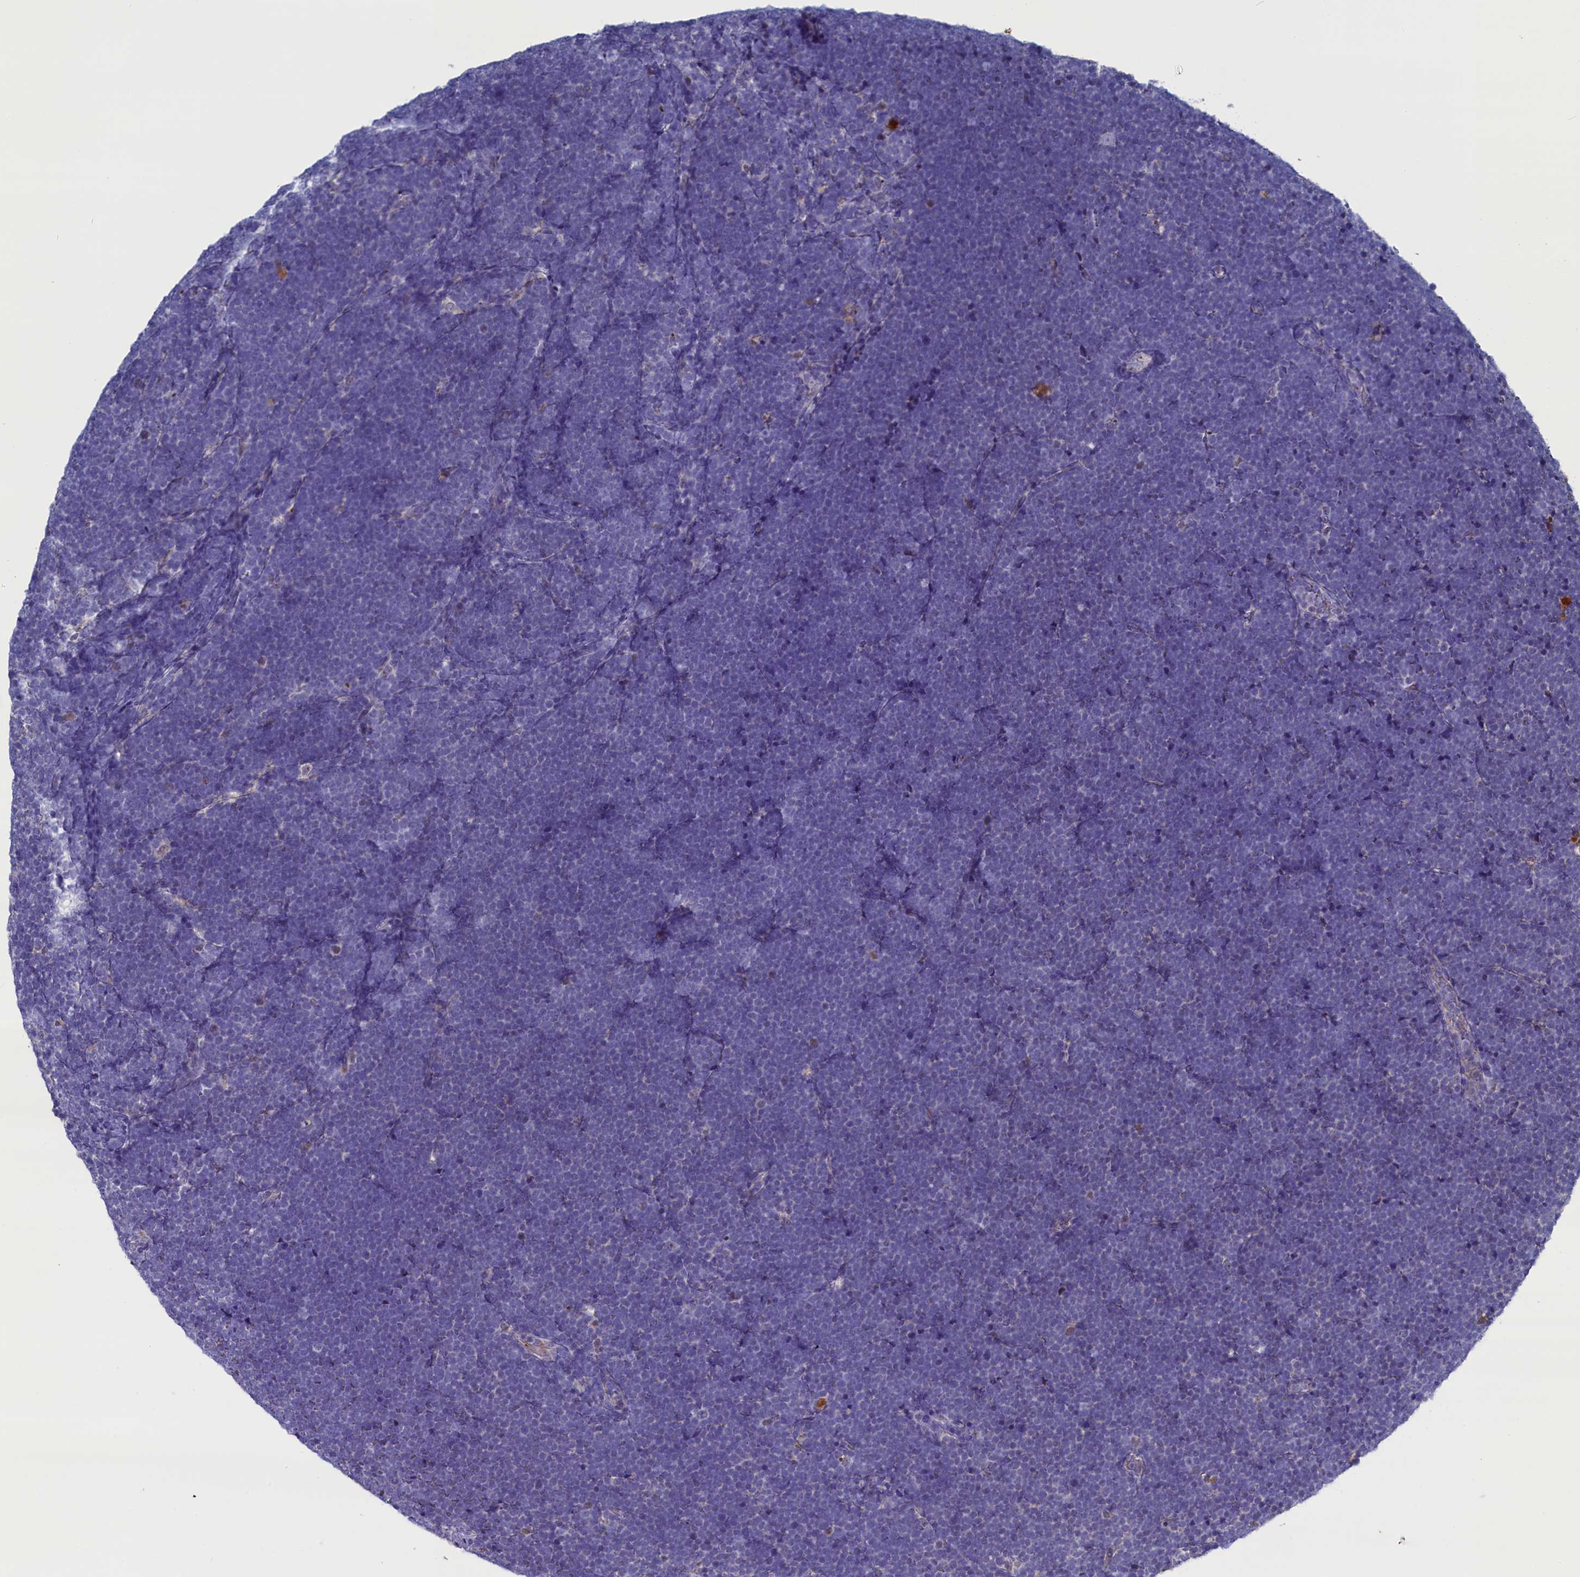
{"staining": {"intensity": "negative", "quantity": "none", "location": "none"}, "tissue": "lymphoma", "cell_type": "Tumor cells", "image_type": "cancer", "snomed": [{"axis": "morphology", "description": "Malignant lymphoma, non-Hodgkin's type, High grade"}, {"axis": "topography", "description": "Lymph node"}], "caption": "The image displays no staining of tumor cells in high-grade malignant lymphoma, non-Hodgkin's type.", "gene": "GPR108", "patient": {"sex": "male", "age": 13}}